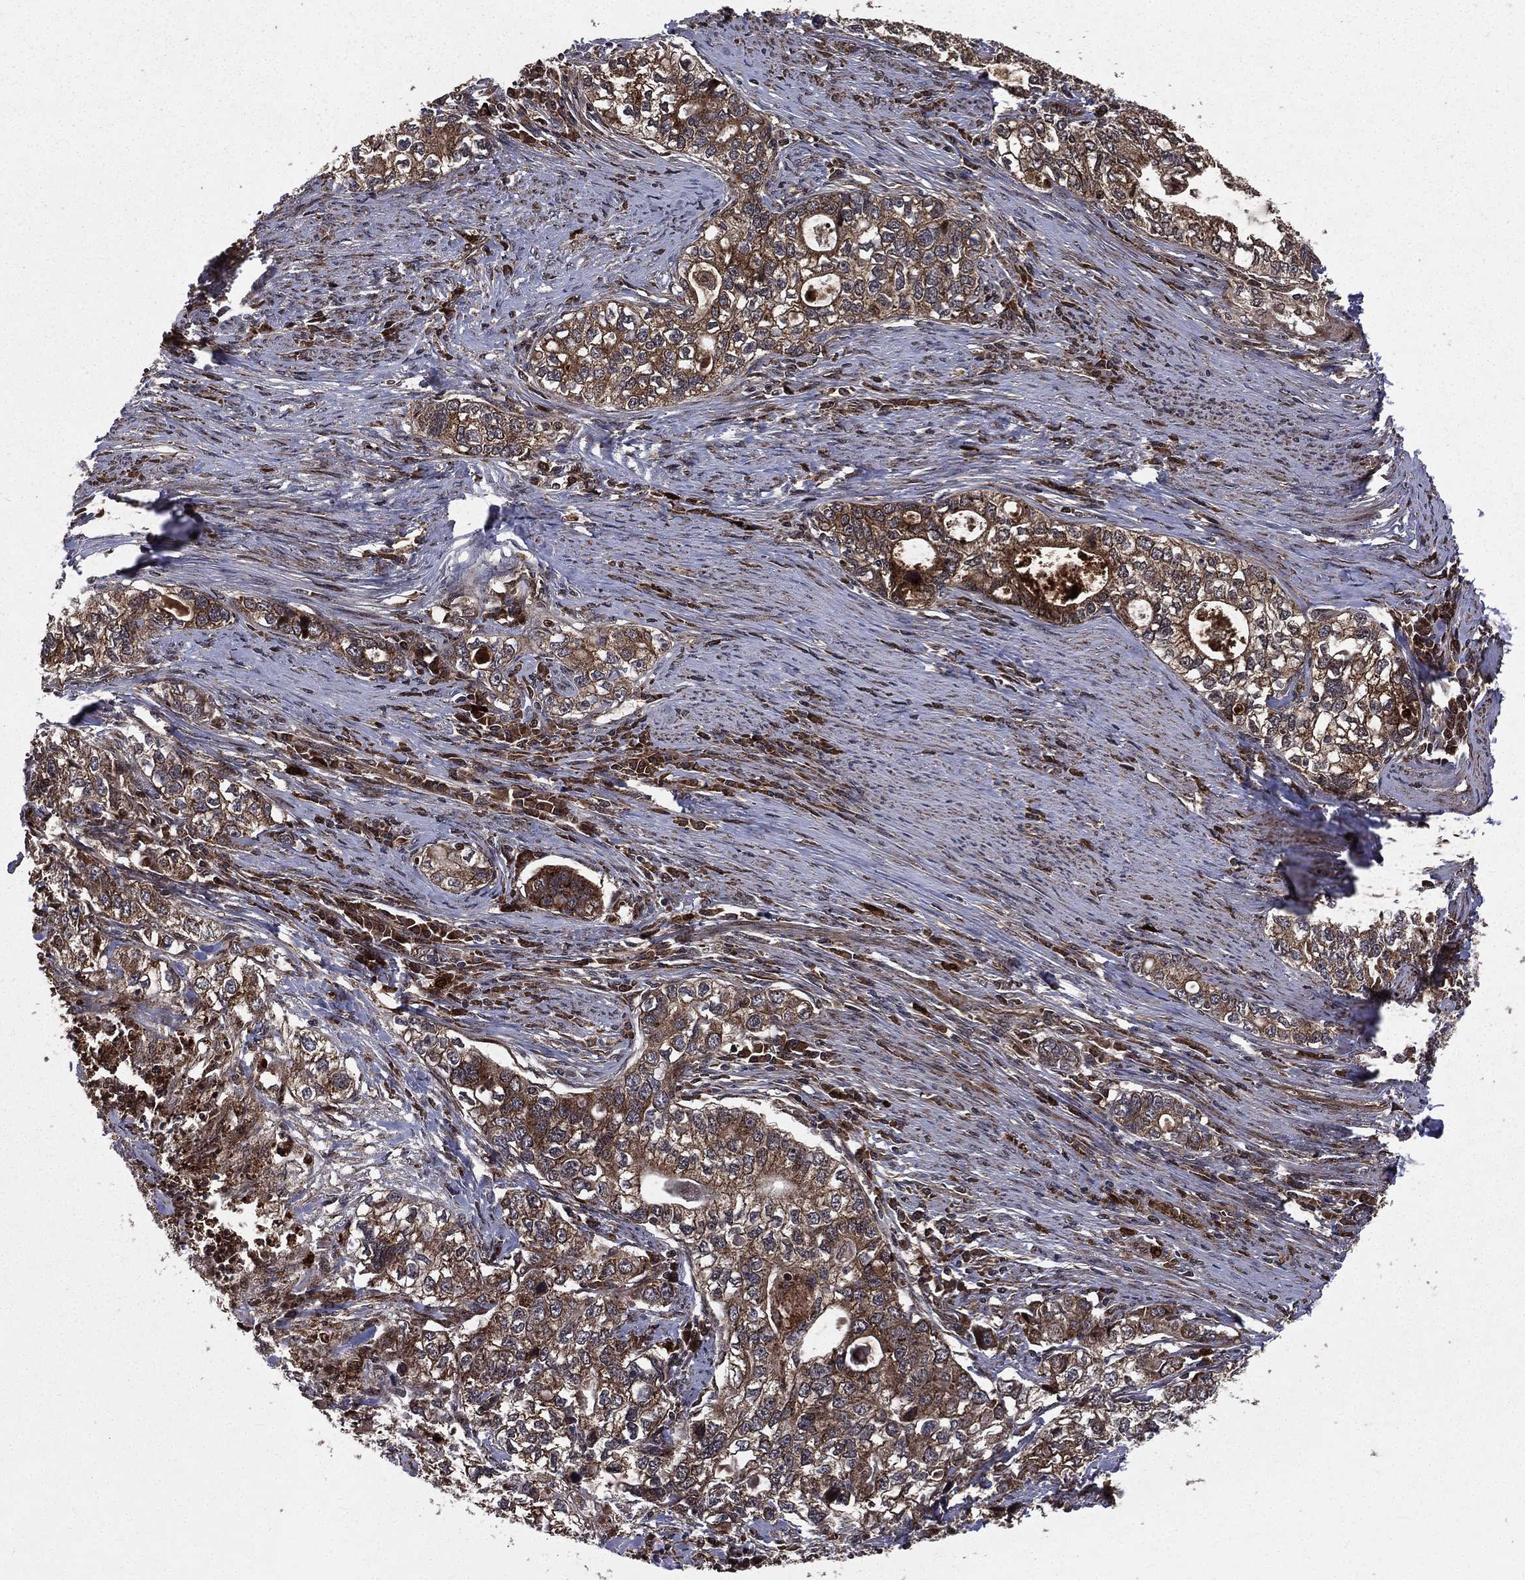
{"staining": {"intensity": "moderate", "quantity": ">75%", "location": "cytoplasmic/membranous"}, "tissue": "stomach cancer", "cell_type": "Tumor cells", "image_type": "cancer", "snomed": [{"axis": "morphology", "description": "Adenocarcinoma, NOS"}, {"axis": "topography", "description": "Stomach, lower"}], "caption": "IHC of human stomach cancer (adenocarcinoma) demonstrates medium levels of moderate cytoplasmic/membranous expression in approximately >75% of tumor cells. The staining is performed using DAB brown chromogen to label protein expression. The nuclei are counter-stained blue using hematoxylin.", "gene": "LENG8", "patient": {"sex": "female", "age": 72}}